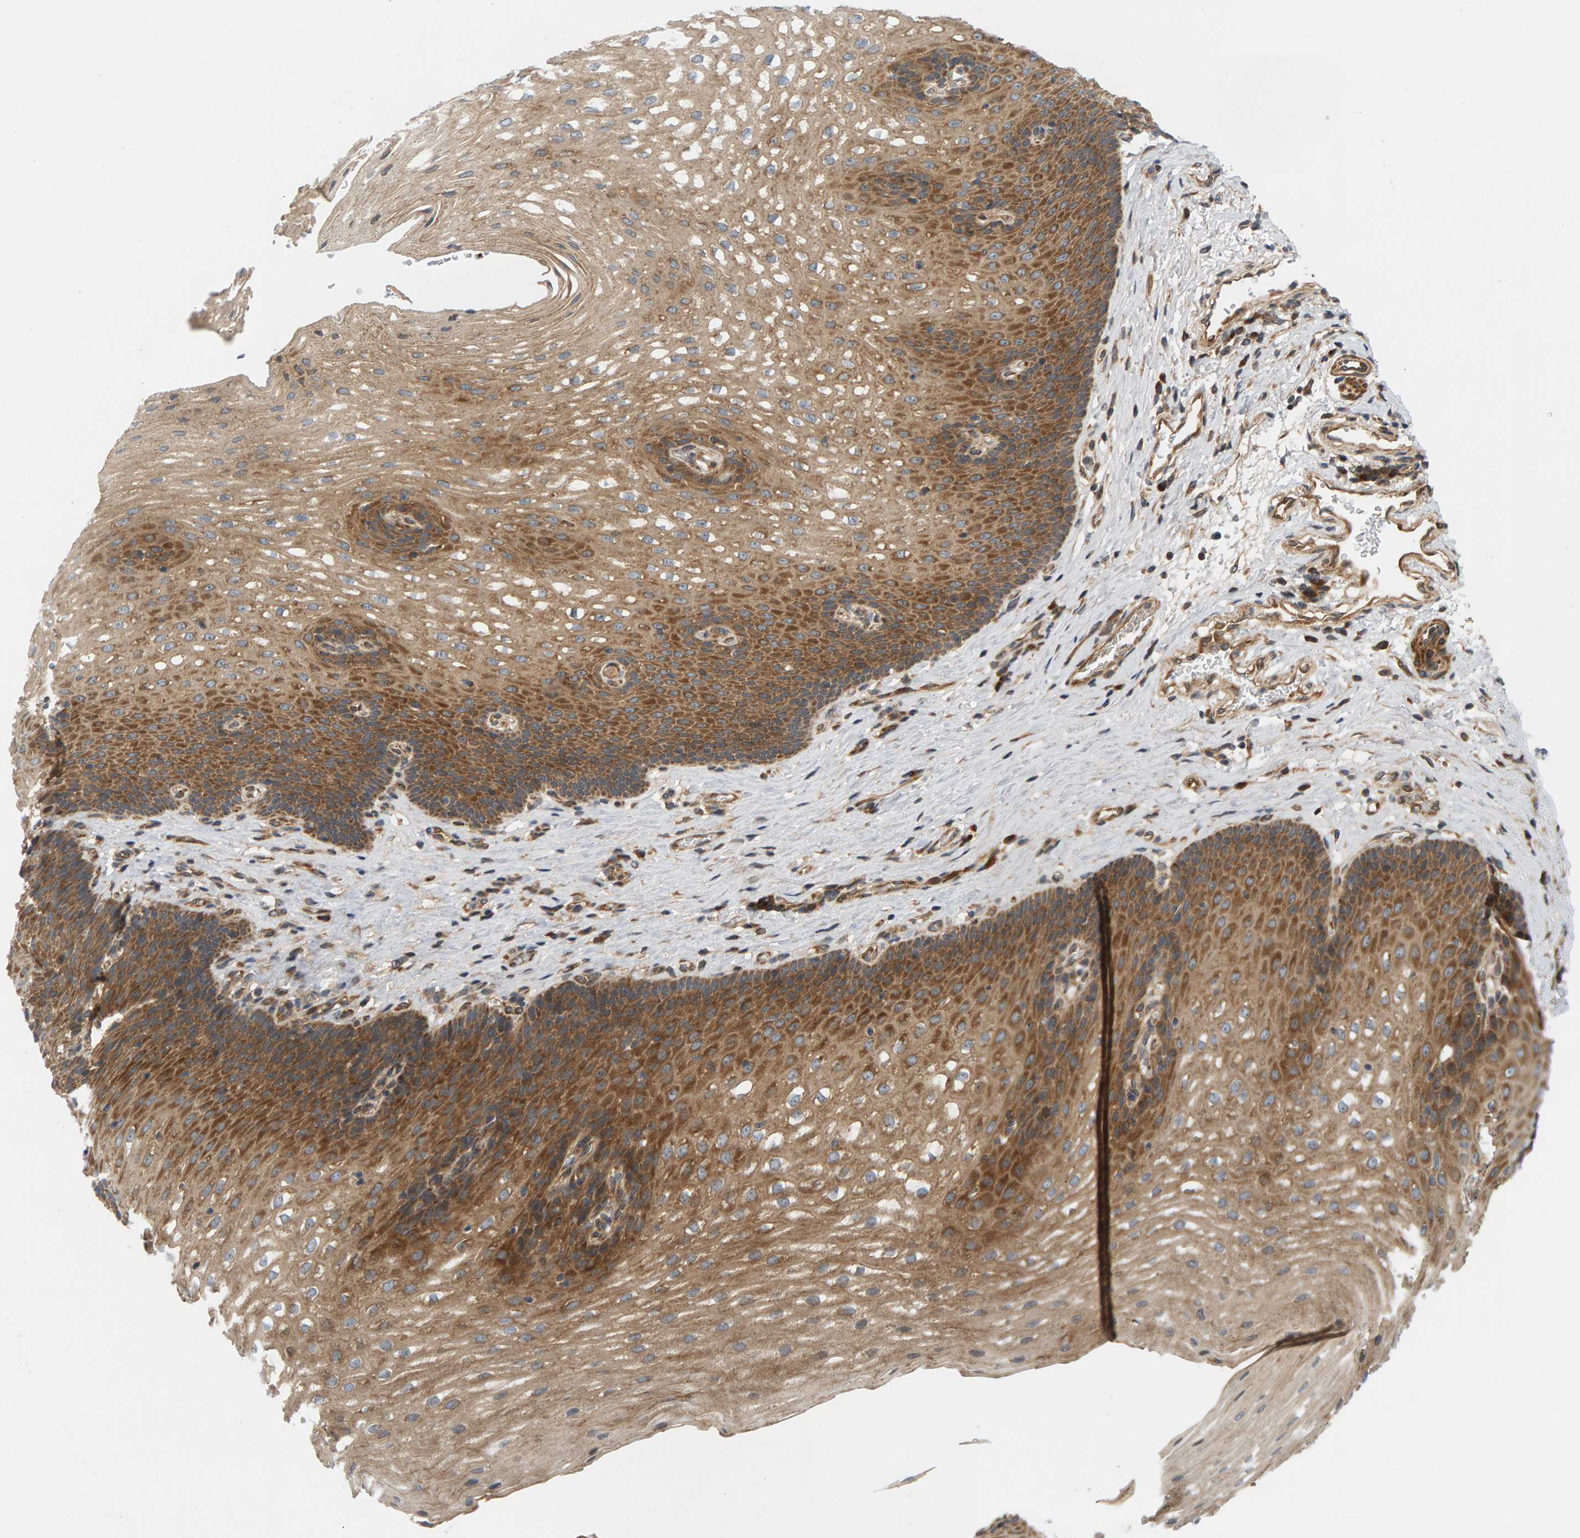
{"staining": {"intensity": "strong", "quantity": ">75%", "location": "cytoplasmic/membranous"}, "tissue": "esophagus", "cell_type": "Squamous epithelial cells", "image_type": "normal", "snomed": [{"axis": "morphology", "description": "Normal tissue, NOS"}, {"axis": "topography", "description": "Esophagus"}], "caption": "High-power microscopy captured an immunohistochemistry (IHC) micrograph of benign esophagus, revealing strong cytoplasmic/membranous staining in about >75% of squamous epithelial cells.", "gene": "BAHCC1", "patient": {"sex": "male", "age": 48}}